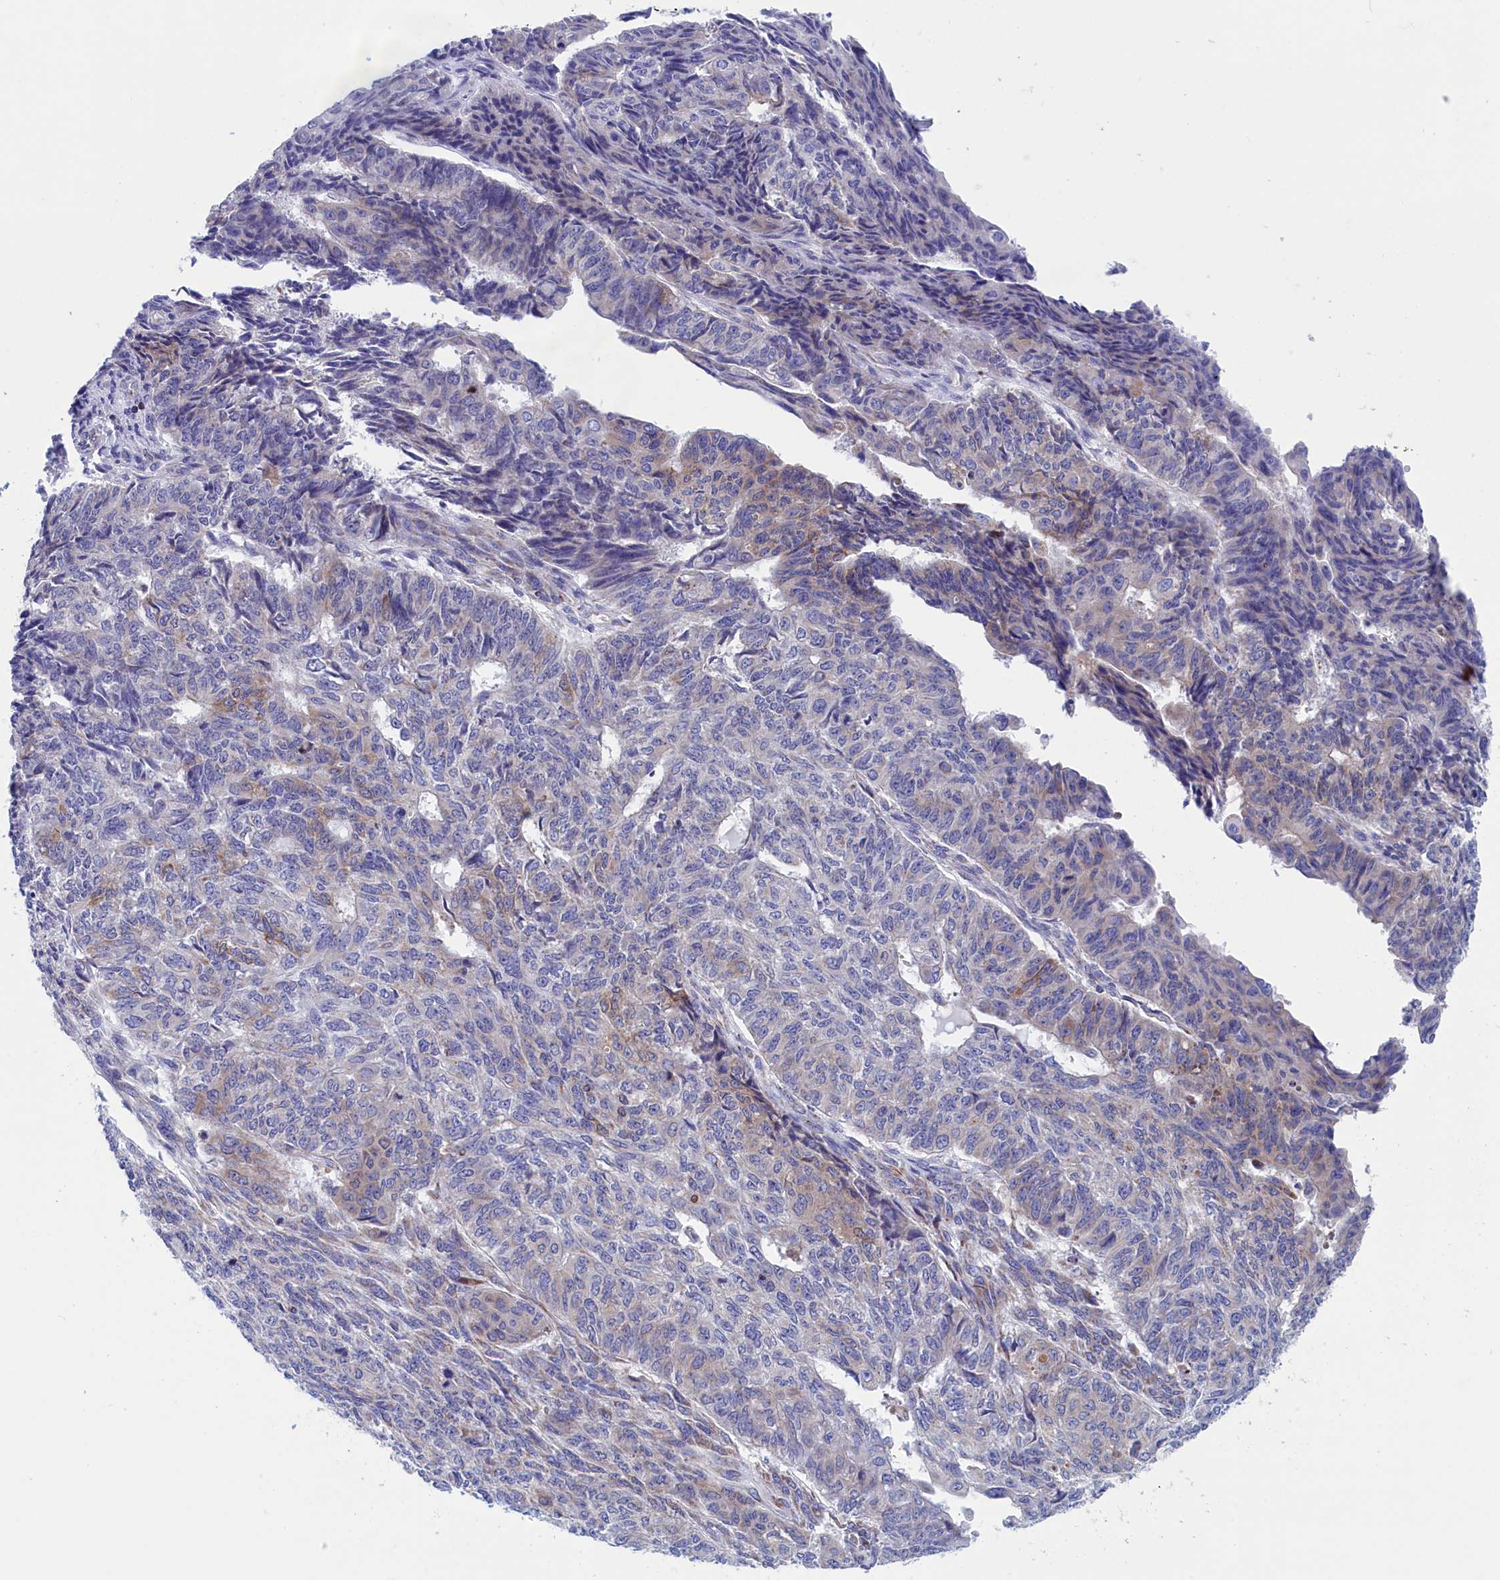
{"staining": {"intensity": "weak", "quantity": "<25%", "location": "cytoplasmic/membranous"}, "tissue": "endometrial cancer", "cell_type": "Tumor cells", "image_type": "cancer", "snomed": [{"axis": "morphology", "description": "Adenocarcinoma, NOS"}, {"axis": "topography", "description": "Endometrium"}], "caption": "Endometrial adenocarcinoma was stained to show a protein in brown. There is no significant expression in tumor cells.", "gene": "WDR83", "patient": {"sex": "female", "age": 32}}